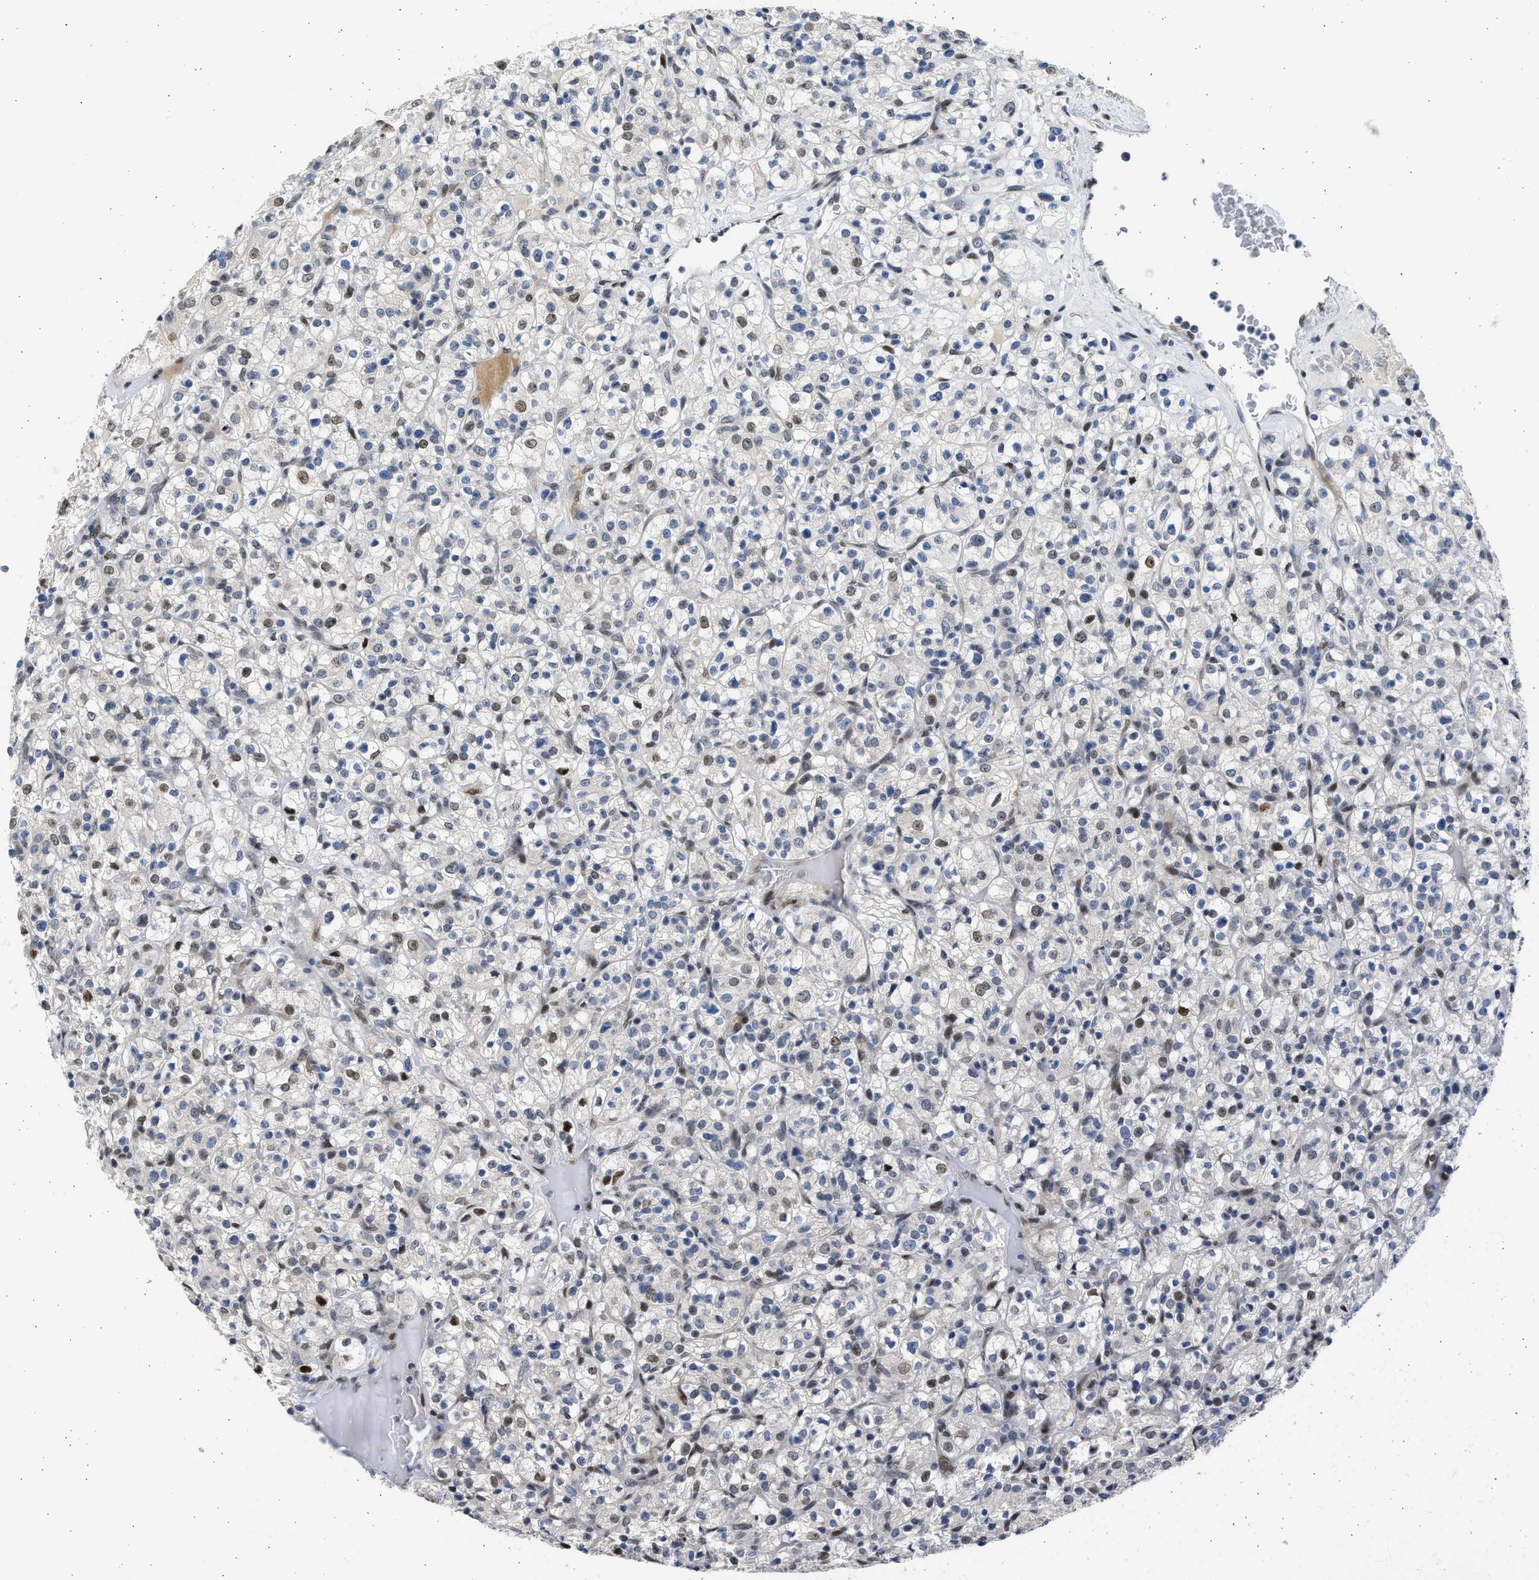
{"staining": {"intensity": "moderate", "quantity": "25%-75%", "location": "nuclear"}, "tissue": "renal cancer", "cell_type": "Tumor cells", "image_type": "cancer", "snomed": [{"axis": "morphology", "description": "Normal tissue, NOS"}, {"axis": "morphology", "description": "Adenocarcinoma, NOS"}, {"axis": "topography", "description": "Kidney"}], "caption": "Human renal cancer stained for a protein (brown) exhibits moderate nuclear positive positivity in about 25%-75% of tumor cells.", "gene": "HMGN3", "patient": {"sex": "female", "age": 72}}